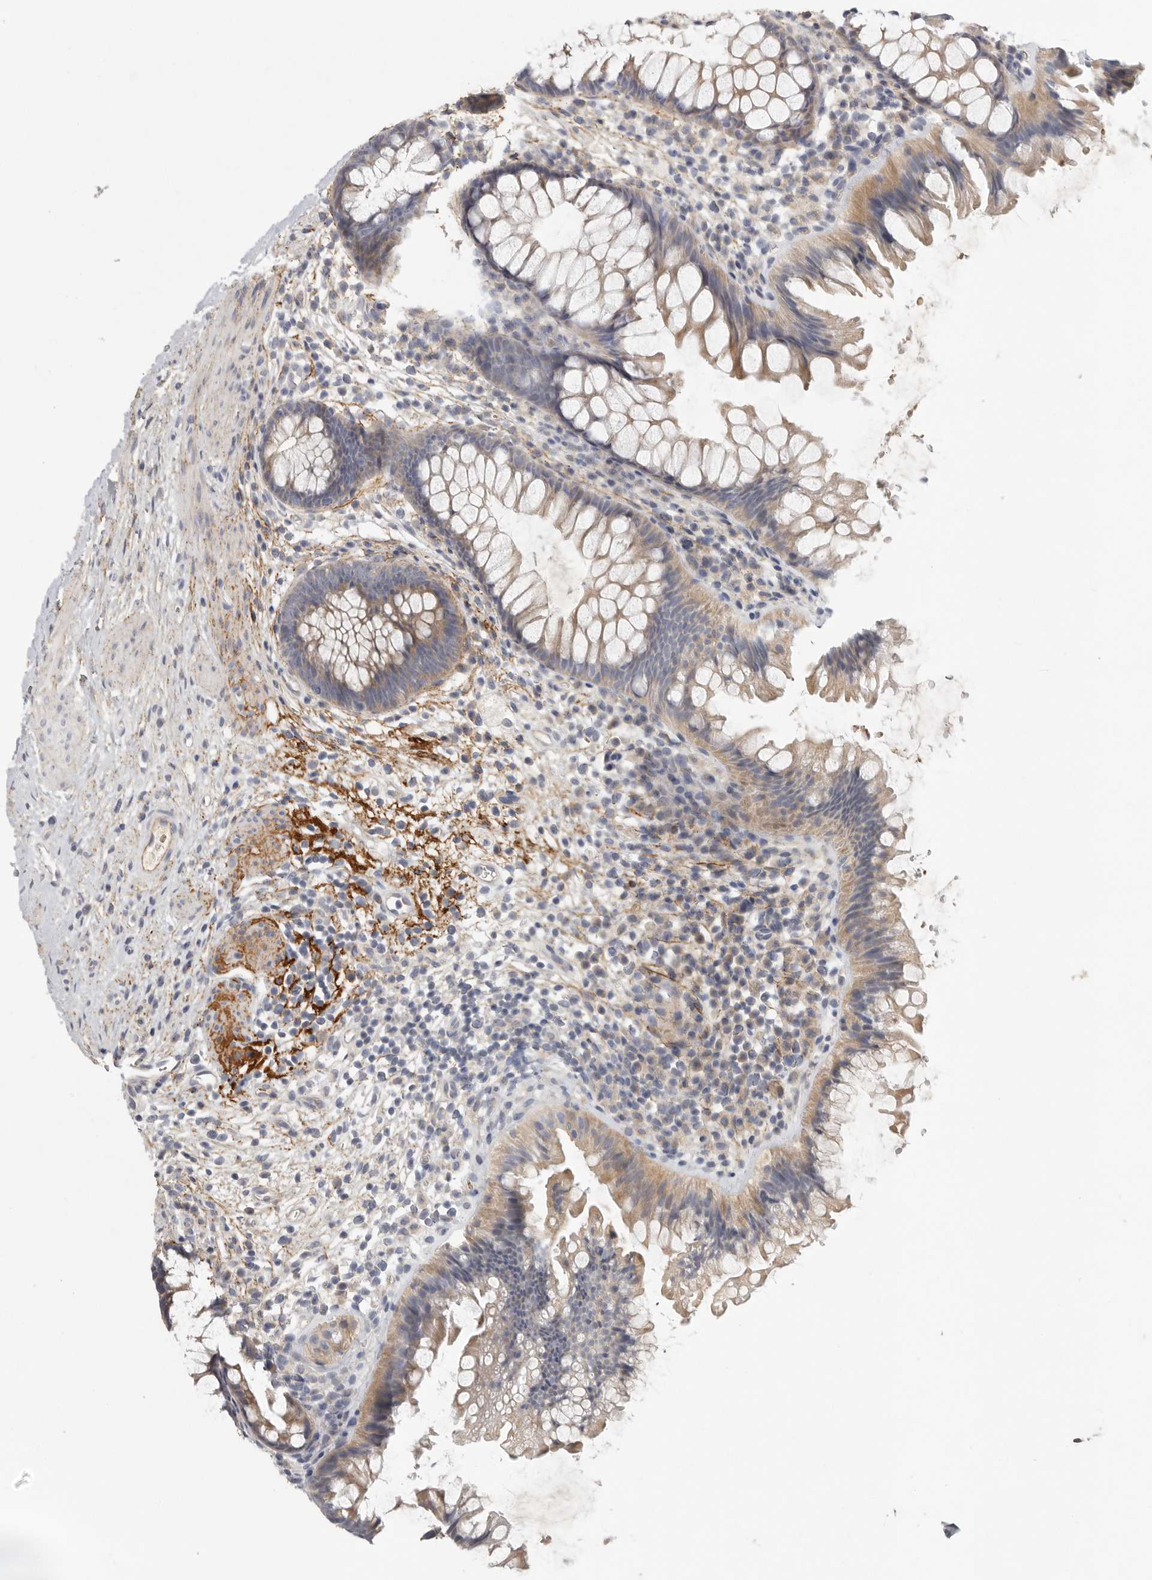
{"staining": {"intensity": "moderate", "quantity": ">75%", "location": "cytoplasmic/membranous"}, "tissue": "colon", "cell_type": "Endothelial cells", "image_type": "normal", "snomed": [{"axis": "morphology", "description": "Normal tissue, NOS"}, {"axis": "topography", "description": "Colon"}], "caption": "Moderate cytoplasmic/membranous positivity is identified in about >75% of endothelial cells in unremarkable colon.", "gene": "CFAP298", "patient": {"sex": "female", "age": 62}}